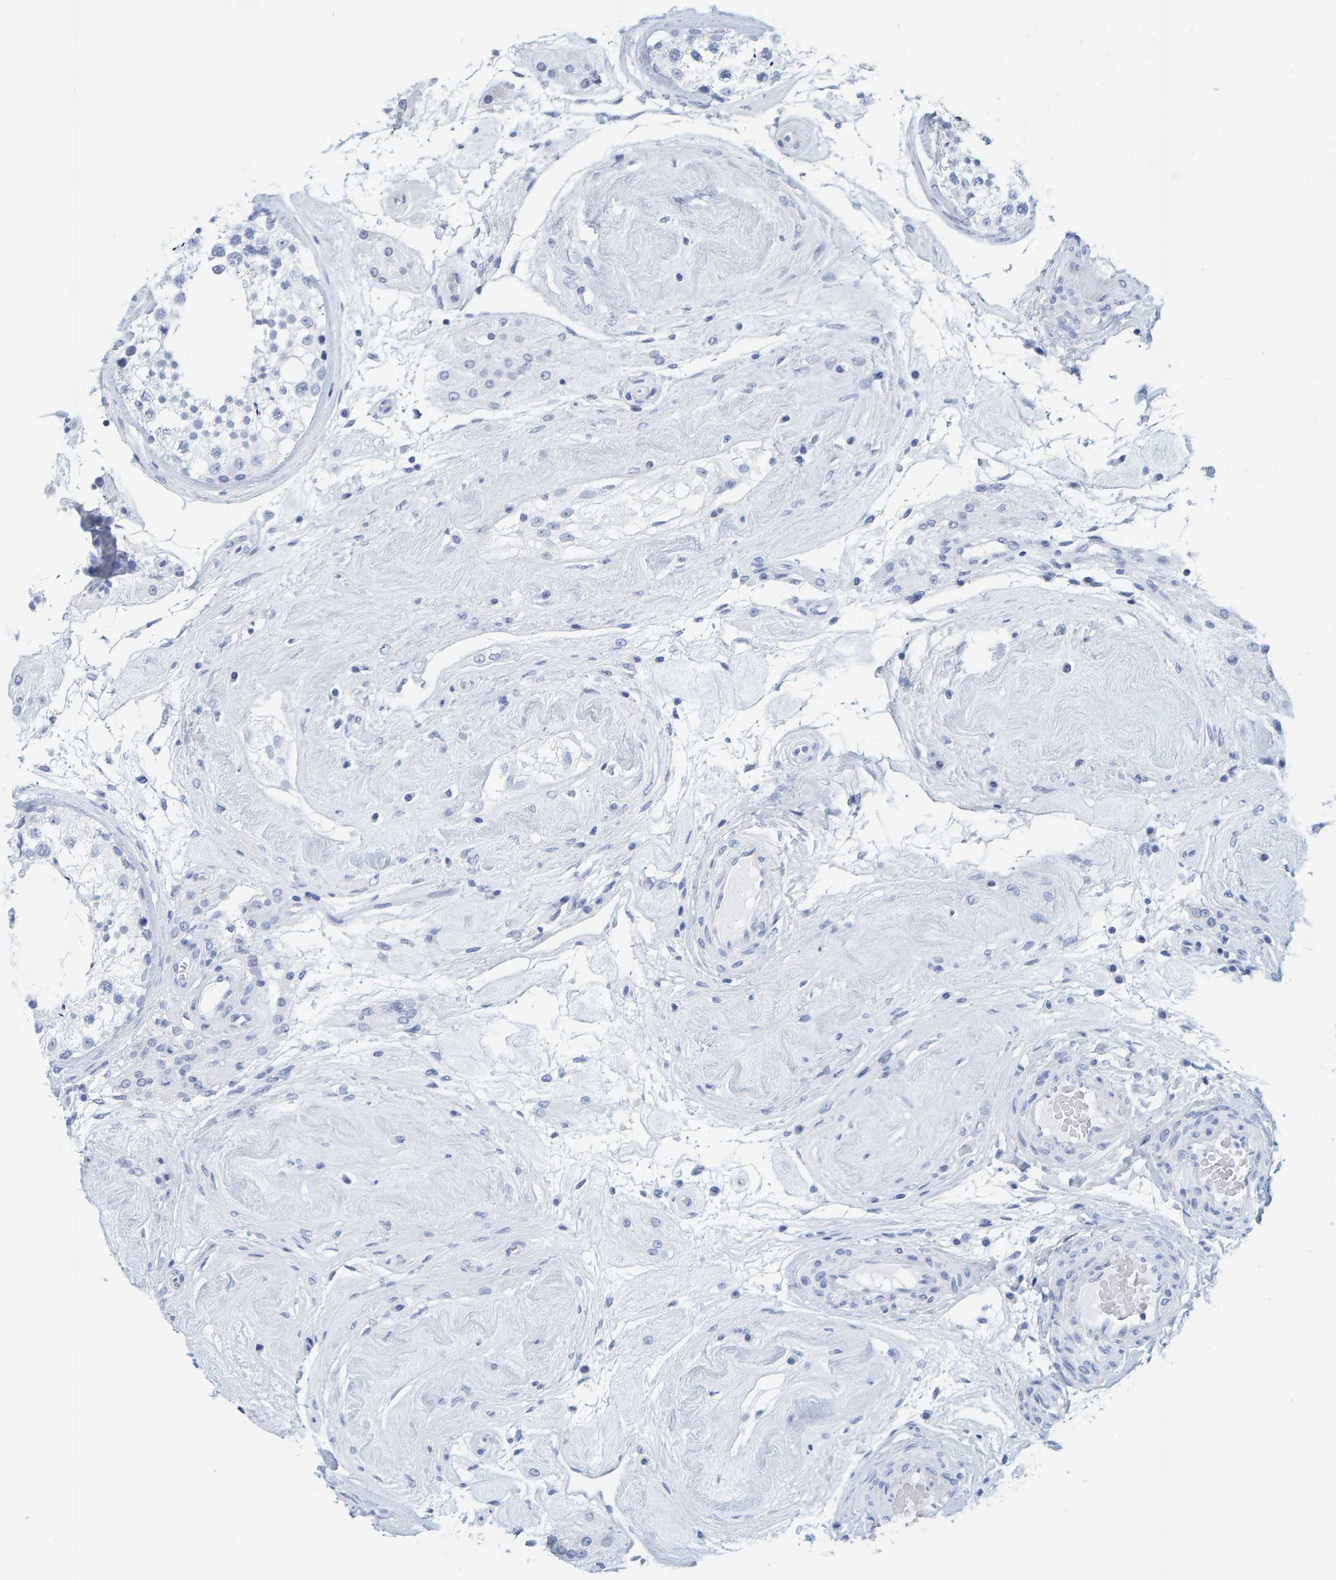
{"staining": {"intensity": "negative", "quantity": "none", "location": "none"}, "tissue": "testis", "cell_type": "Cells in seminiferous ducts", "image_type": "normal", "snomed": [{"axis": "morphology", "description": "Normal tissue, NOS"}, {"axis": "topography", "description": "Testis"}], "caption": "Immunohistochemistry (IHC) photomicrograph of unremarkable testis: testis stained with DAB (3,3'-diaminobenzidine) shows no significant protein expression in cells in seminiferous ducts. The staining was performed using DAB to visualize the protein expression in brown, while the nuclei were stained in blue with hematoxylin (Magnification: 20x).", "gene": "SFTPC", "patient": {"sex": "male", "age": 46}}